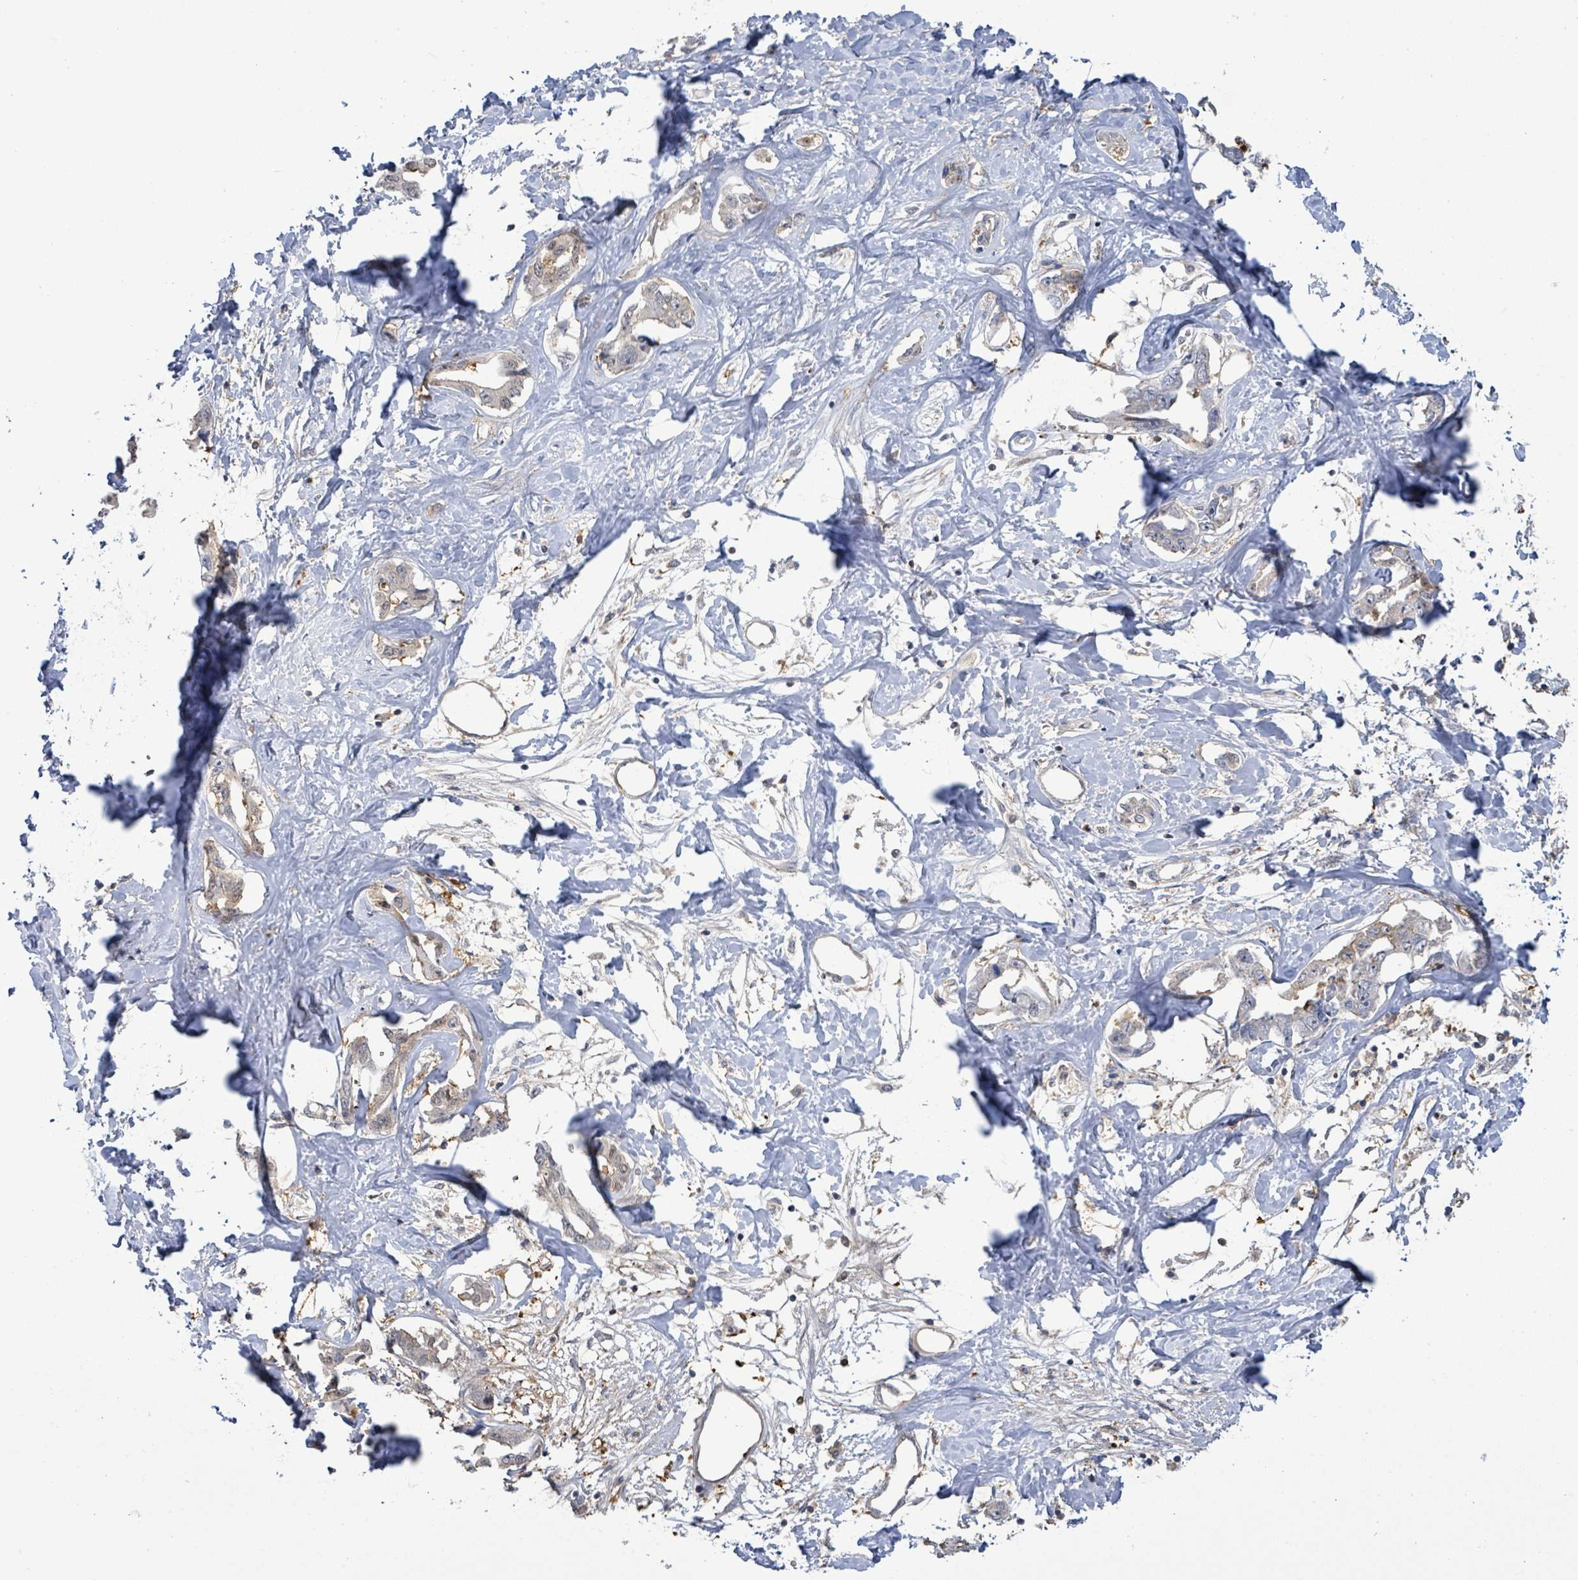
{"staining": {"intensity": "weak", "quantity": "<25%", "location": "cytoplasmic/membranous"}, "tissue": "liver cancer", "cell_type": "Tumor cells", "image_type": "cancer", "snomed": [{"axis": "morphology", "description": "Cholangiocarcinoma"}, {"axis": "topography", "description": "Liver"}], "caption": "Tumor cells are negative for protein expression in human cholangiocarcinoma (liver).", "gene": "PGAM1", "patient": {"sex": "male", "age": 59}}